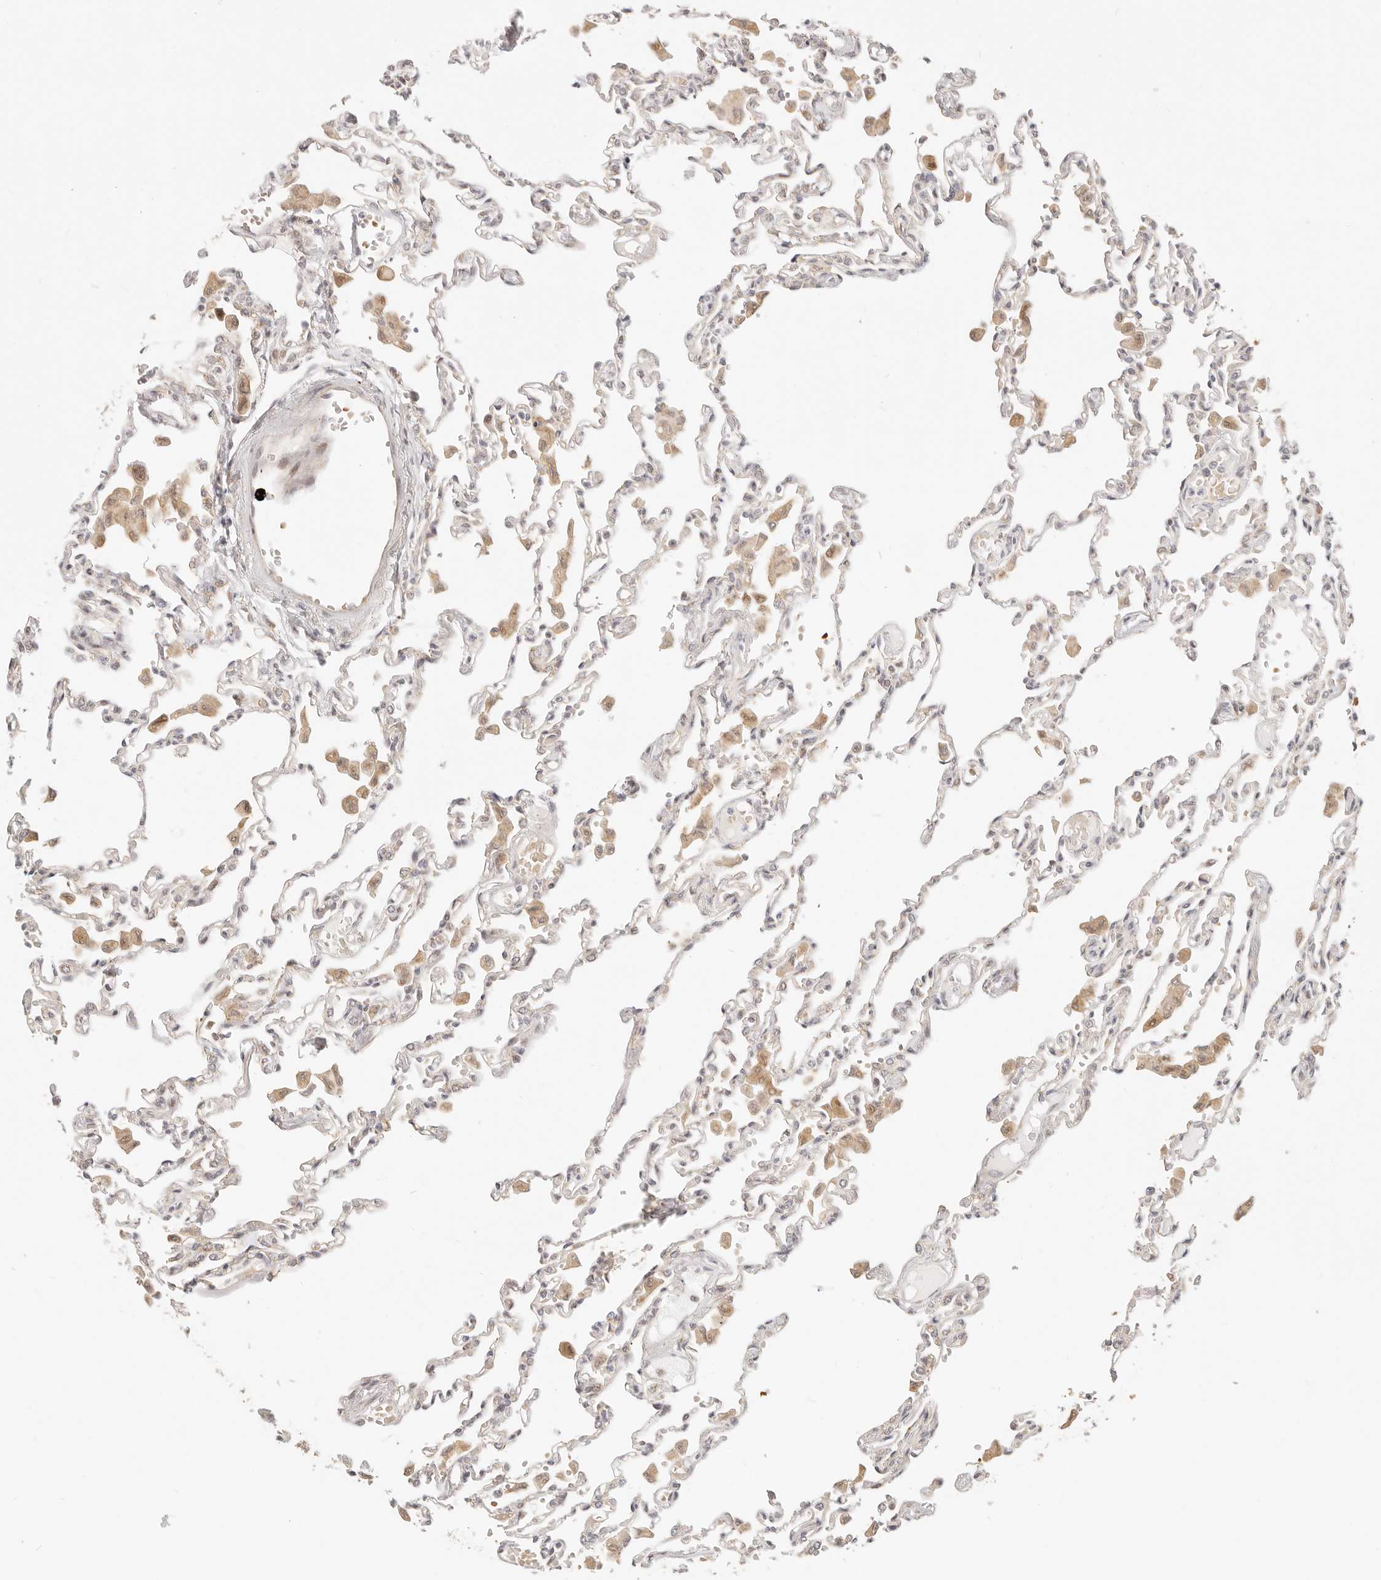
{"staining": {"intensity": "negative", "quantity": "none", "location": "none"}, "tissue": "lung", "cell_type": "Alveolar cells", "image_type": "normal", "snomed": [{"axis": "morphology", "description": "Normal tissue, NOS"}, {"axis": "topography", "description": "Bronchus"}, {"axis": "topography", "description": "Lung"}], "caption": "This micrograph is of benign lung stained with immunohistochemistry to label a protein in brown with the nuclei are counter-stained blue. There is no expression in alveolar cells.", "gene": "FAM20B", "patient": {"sex": "female", "age": 49}}